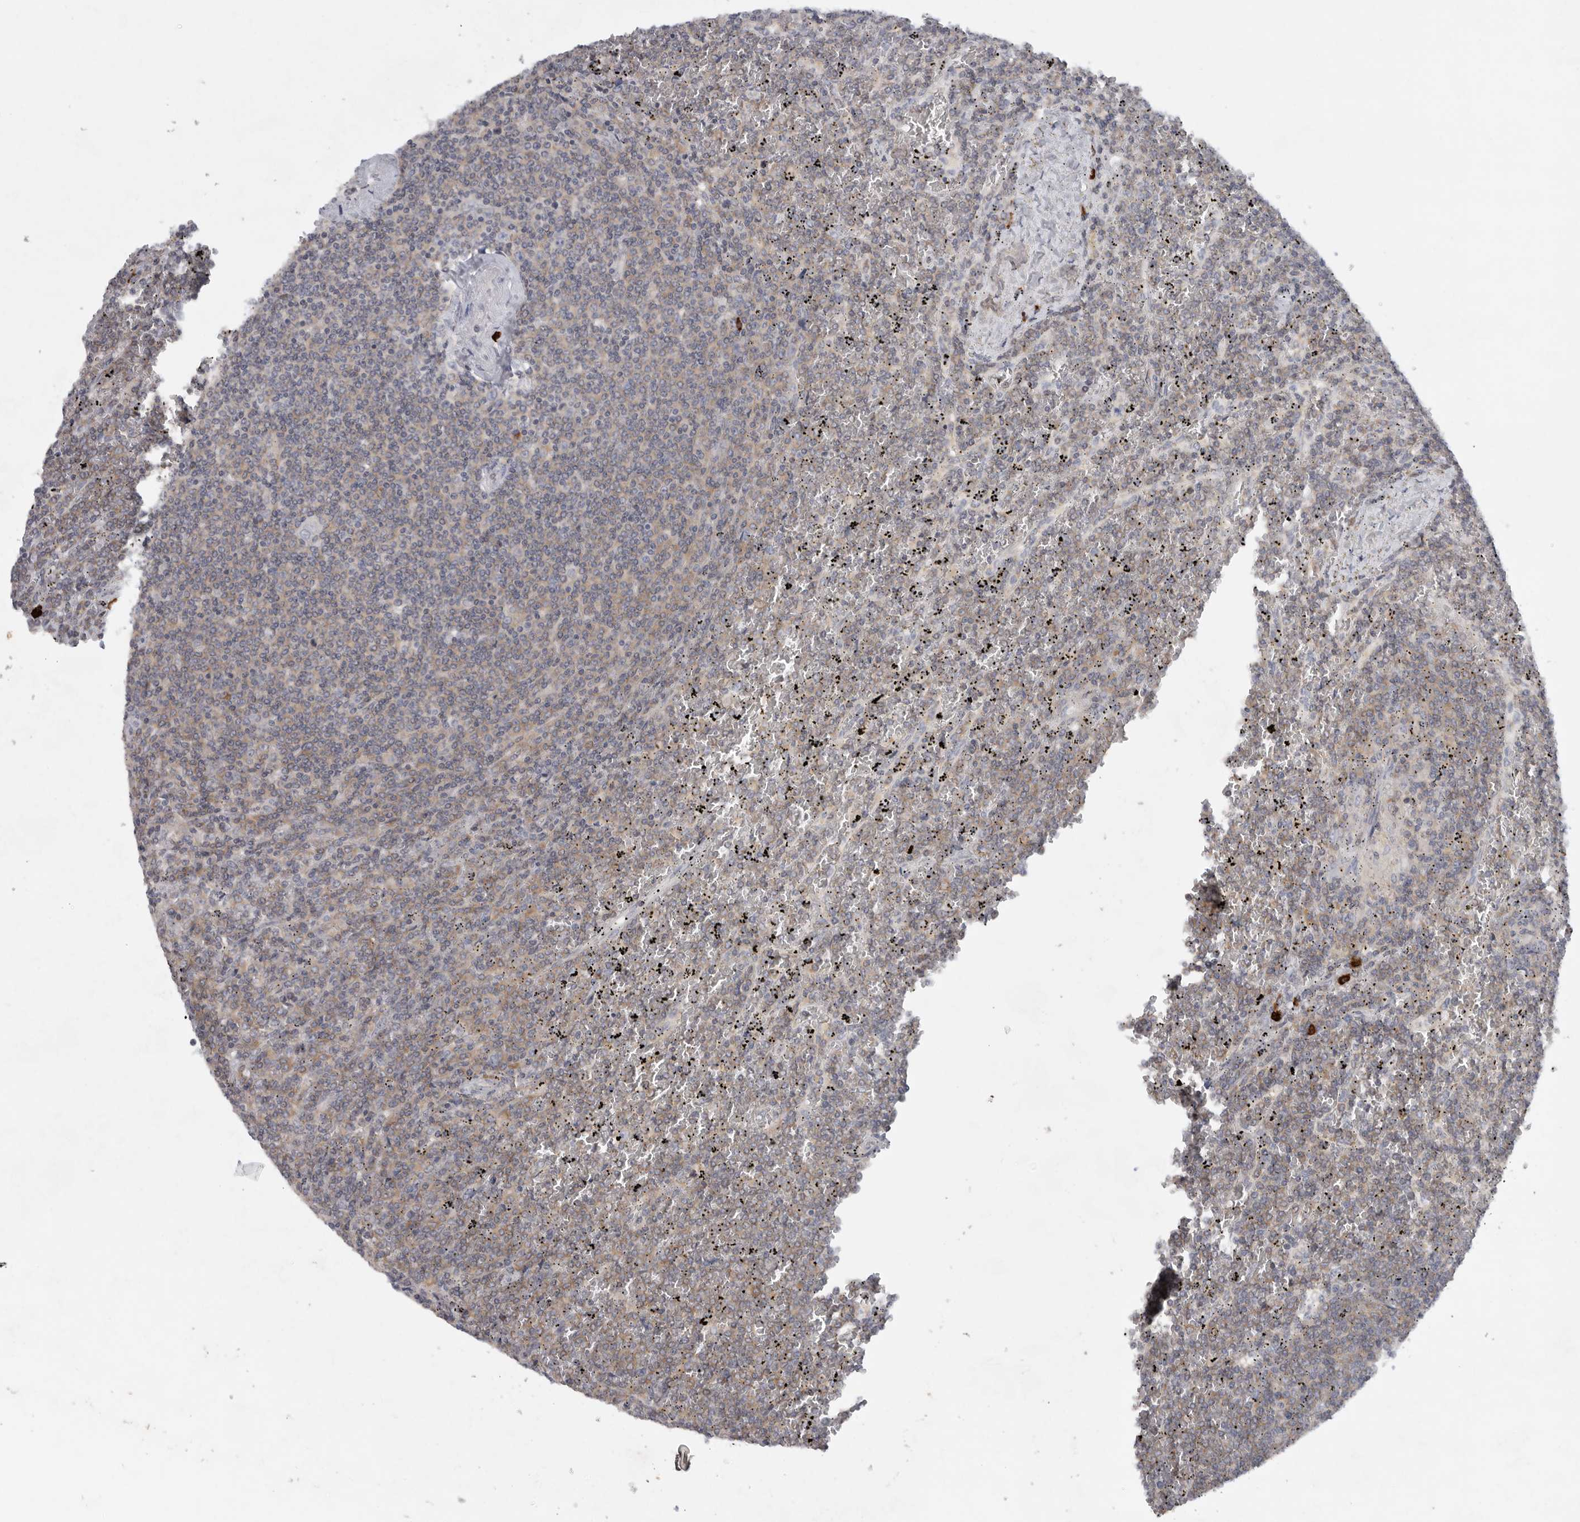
{"staining": {"intensity": "weak", "quantity": "25%-75%", "location": "cytoplasmic/membranous"}, "tissue": "lymphoma", "cell_type": "Tumor cells", "image_type": "cancer", "snomed": [{"axis": "morphology", "description": "Malignant lymphoma, non-Hodgkin's type, Low grade"}, {"axis": "topography", "description": "Spleen"}], "caption": "Immunohistochemistry (IHC) (DAB) staining of malignant lymphoma, non-Hodgkin's type (low-grade) demonstrates weak cytoplasmic/membranous protein expression in about 25%-75% of tumor cells.", "gene": "TMEM69", "patient": {"sex": "female", "age": 19}}